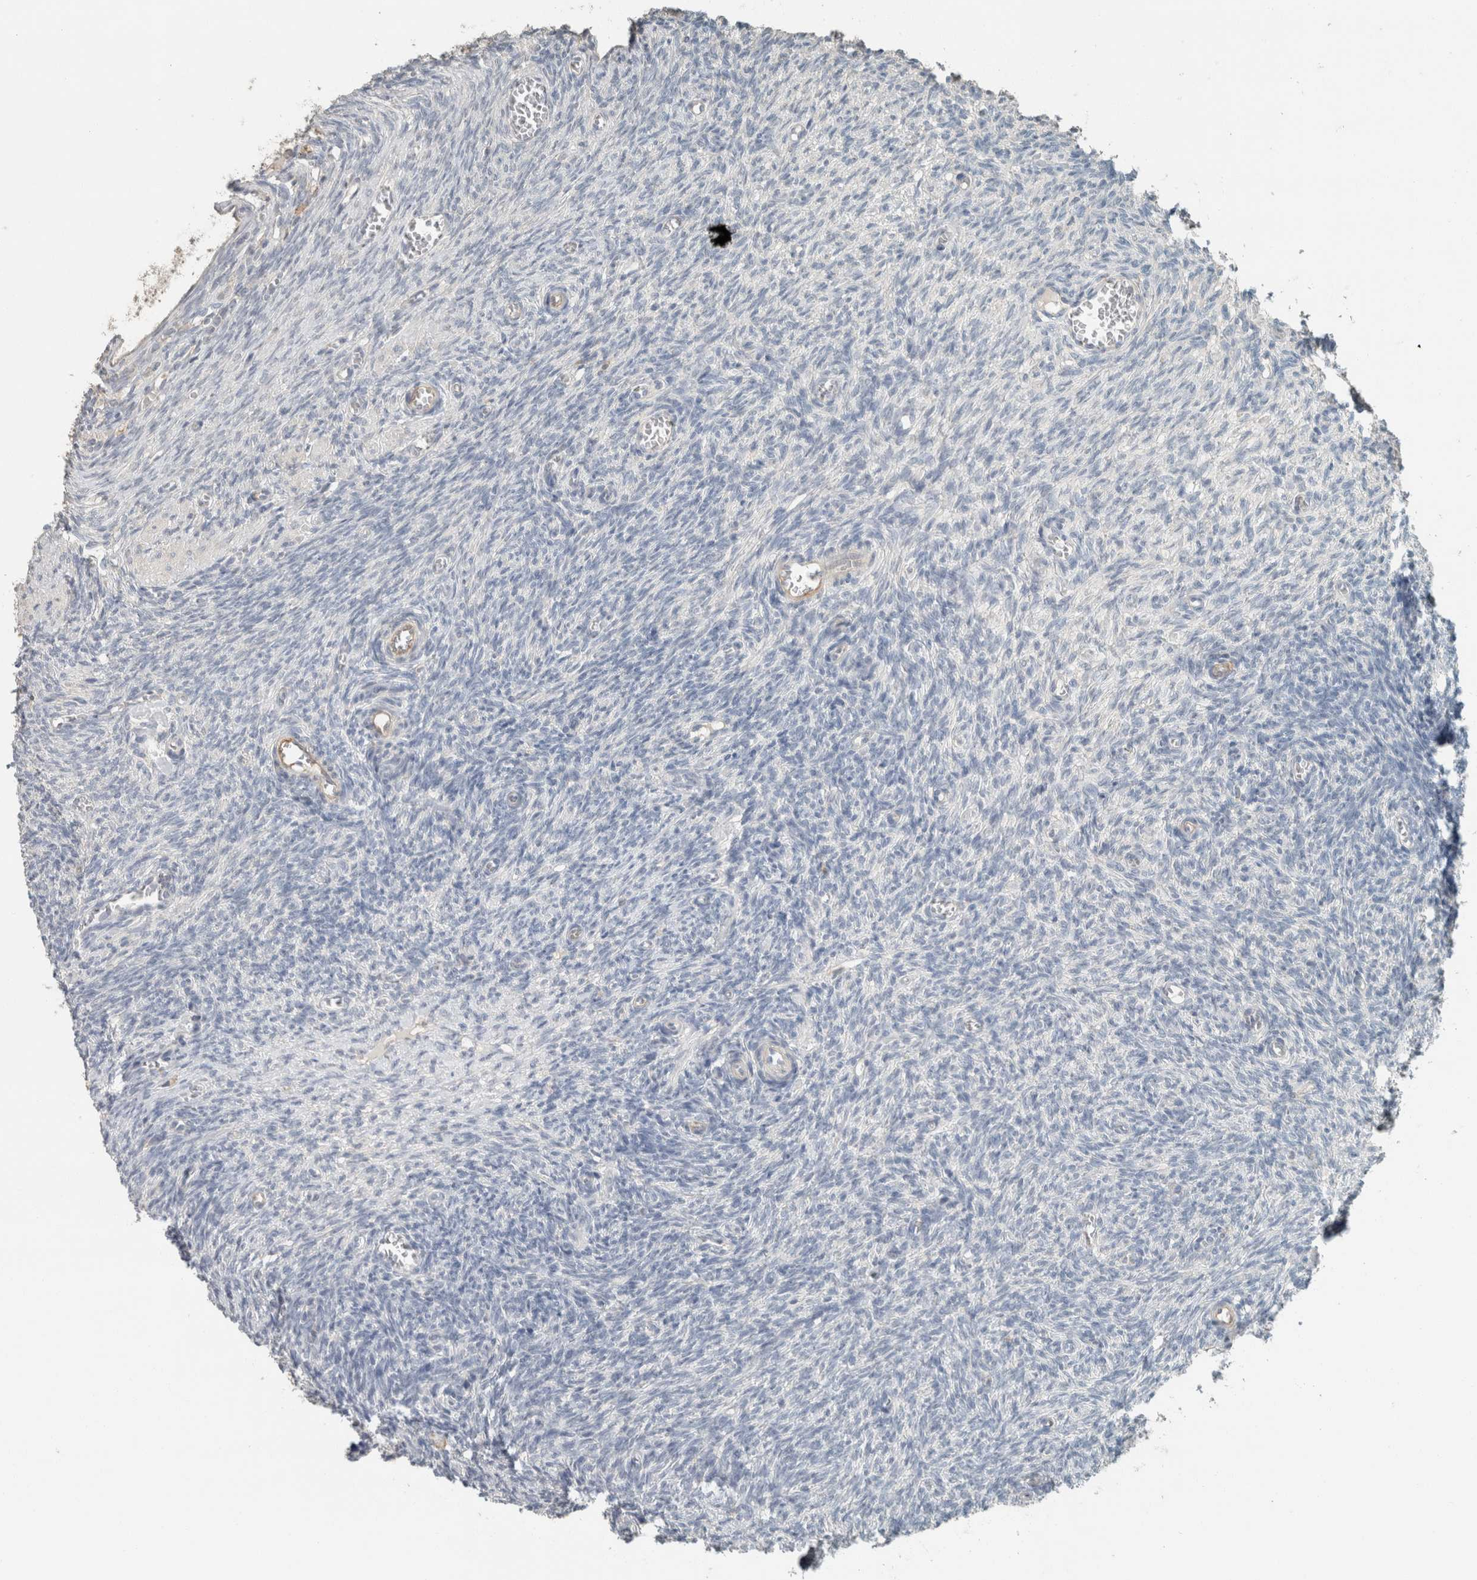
{"staining": {"intensity": "negative", "quantity": "none", "location": "none"}, "tissue": "ovary", "cell_type": "Follicle cells", "image_type": "normal", "snomed": [{"axis": "morphology", "description": "Normal tissue, NOS"}, {"axis": "topography", "description": "Ovary"}], "caption": "Immunohistochemistry image of unremarkable ovary: ovary stained with DAB (3,3'-diaminobenzidine) reveals no significant protein positivity in follicle cells.", "gene": "SCIN", "patient": {"sex": "female", "age": 27}}